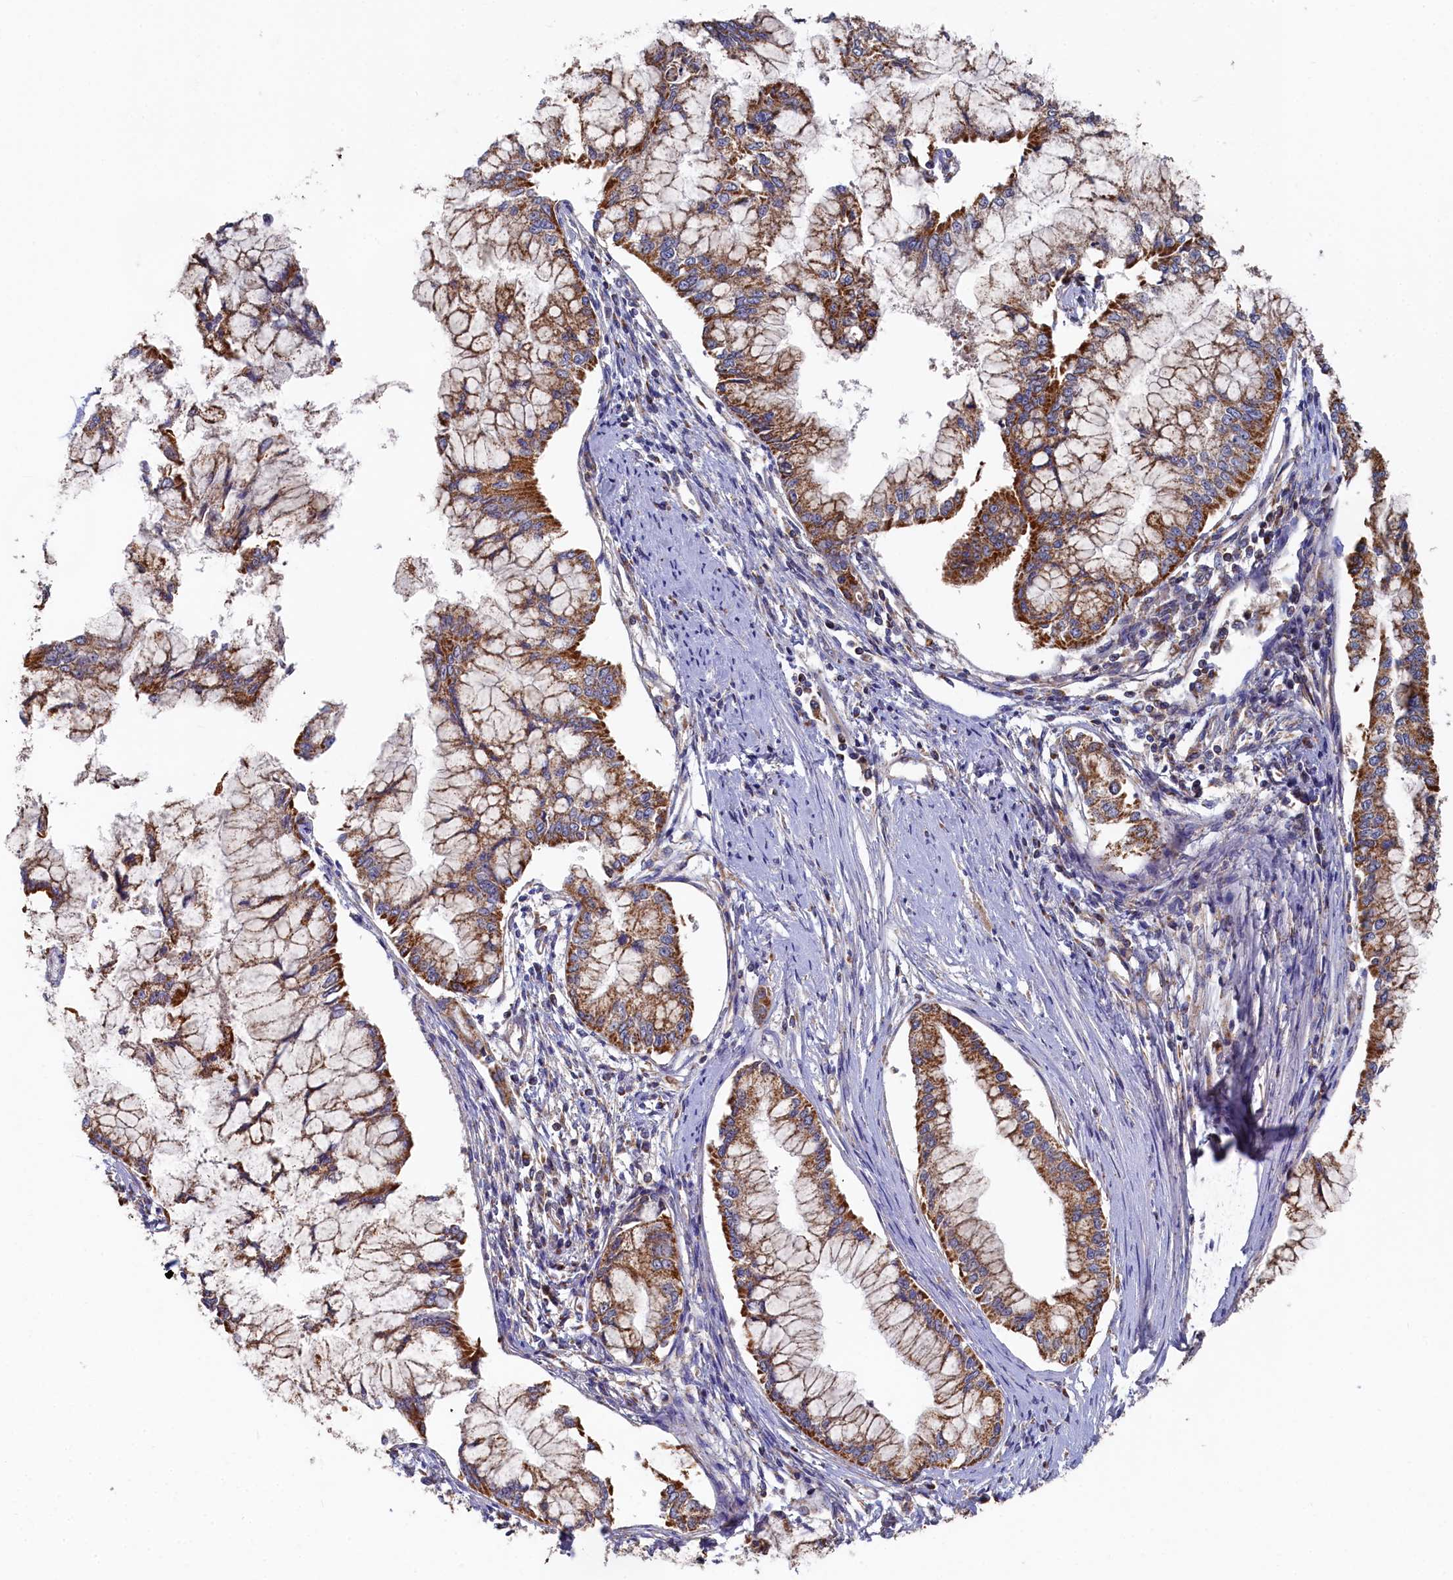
{"staining": {"intensity": "moderate", "quantity": ">75%", "location": "cytoplasmic/membranous"}, "tissue": "pancreatic cancer", "cell_type": "Tumor cells", "image_type": "cancer", "snomed": [{"axis": "morphology", "description": "Adenocarcinoma, NOS"}, {"axis": "topography", "description": "Pancreas"}], "caption": "Human adenocarcinoma (pancreatic) stained for a protein (brown) demonstrates moderate cytoplasmic/membranous positive expression in about >75% of tumor cells.", "gene": "HAUS2", "patient": {"sex": "male", "age": 46}}